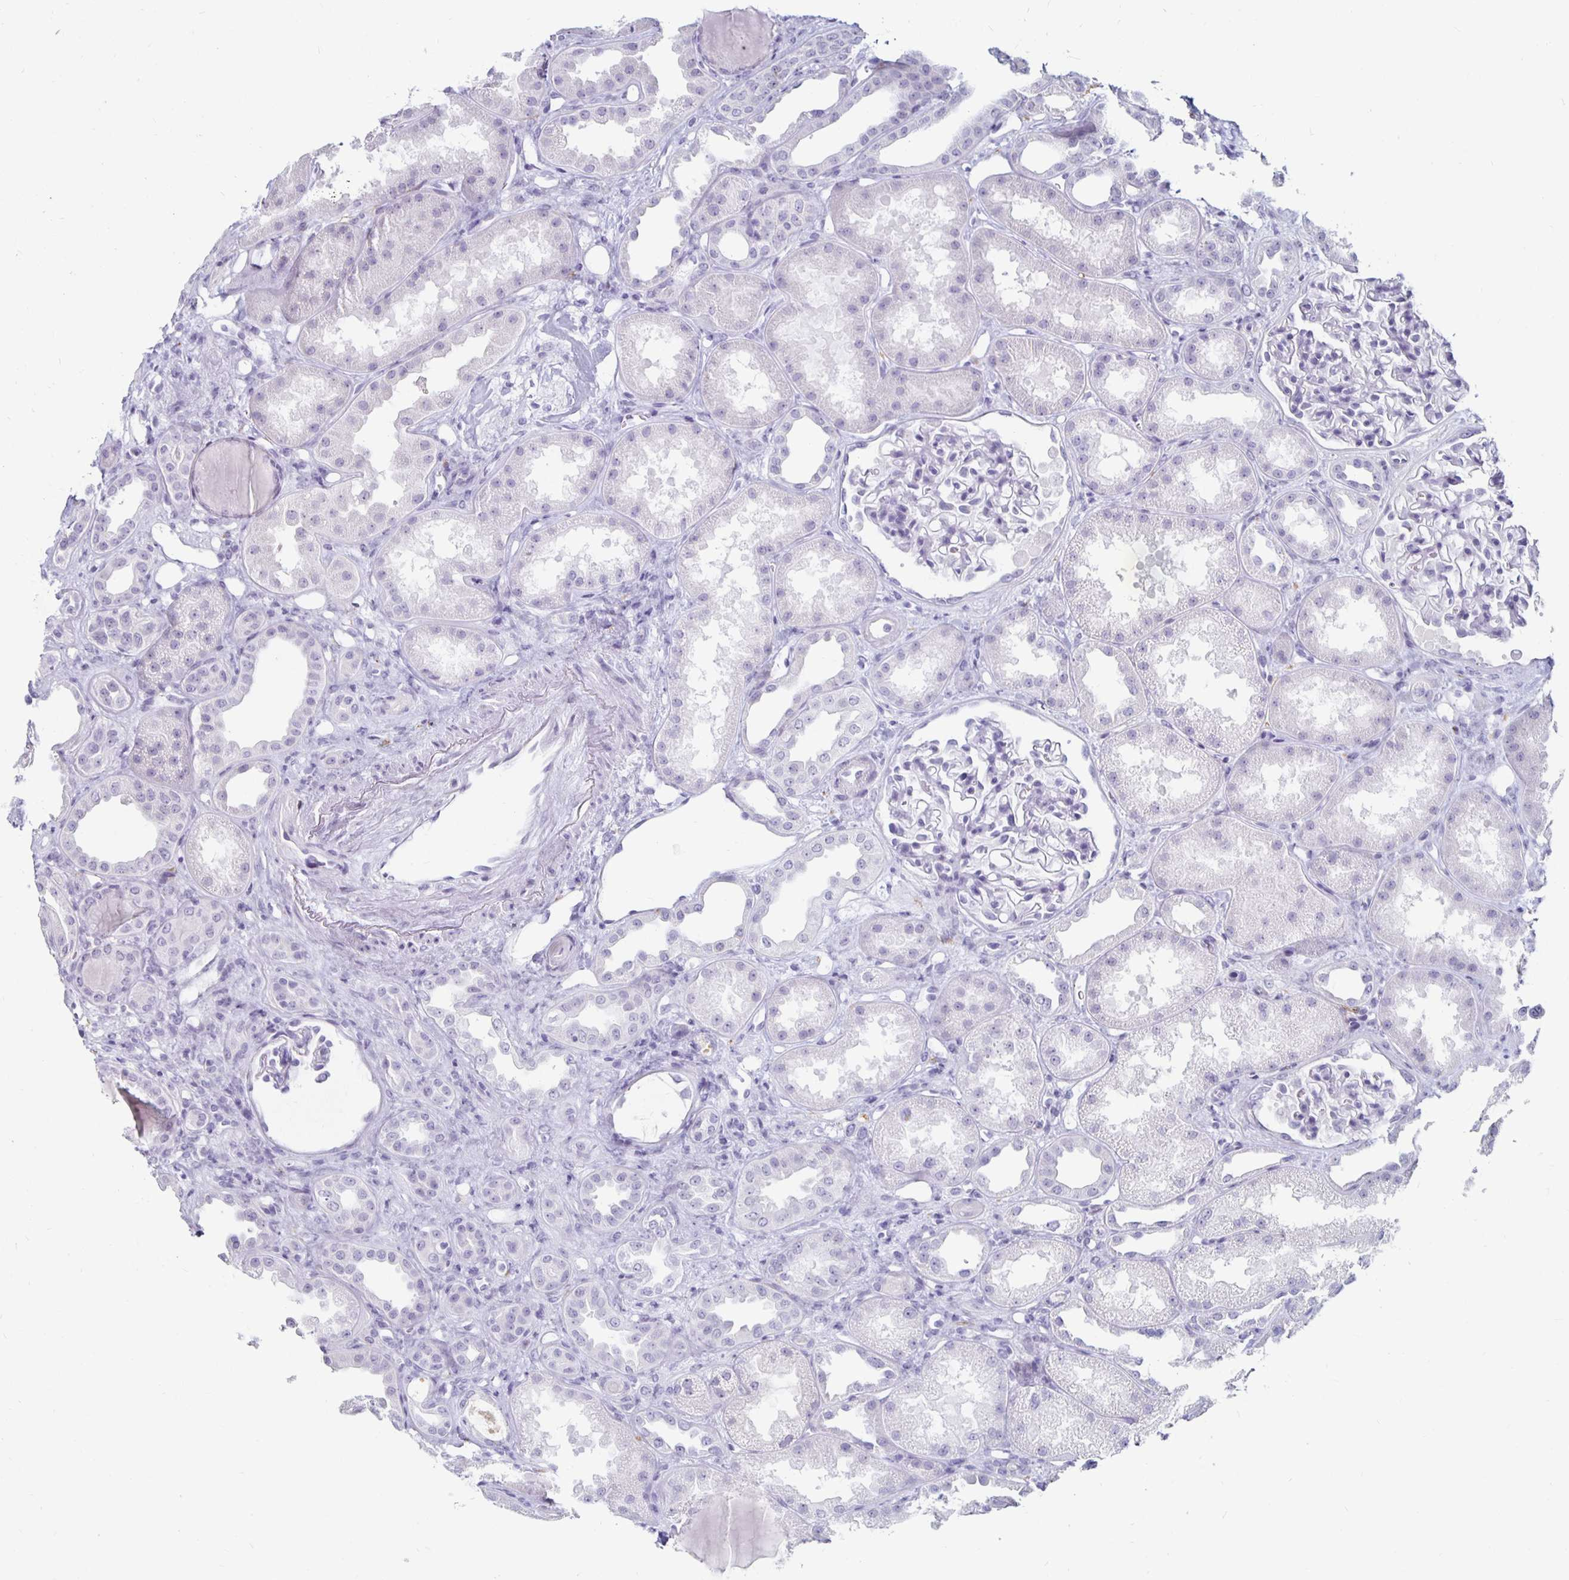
{"staining": {"intensity": "negative", "quantity": "none", "location": "none"}, "tissue": "kidney", "cell_type": "Cells in glomeruli", "image_type": "normal", "snomed": [{"axis": "morphology", "description": "Normal tissue, NOS"}, {"axis": "topography", "description": "Kidney"}], "caption": "High magnification brightfield microscopy of unremarkable kidney stained with DAB (brown) and counterstained with hematoxylin (blue): cells in glomeruli show no significant staining. The staining is performed using DAB brown chromogen with nuclei counter-stained in using hematoxylin.", "gene": "KCNQ2", "patient": {"sex": "male", "age": 61}}